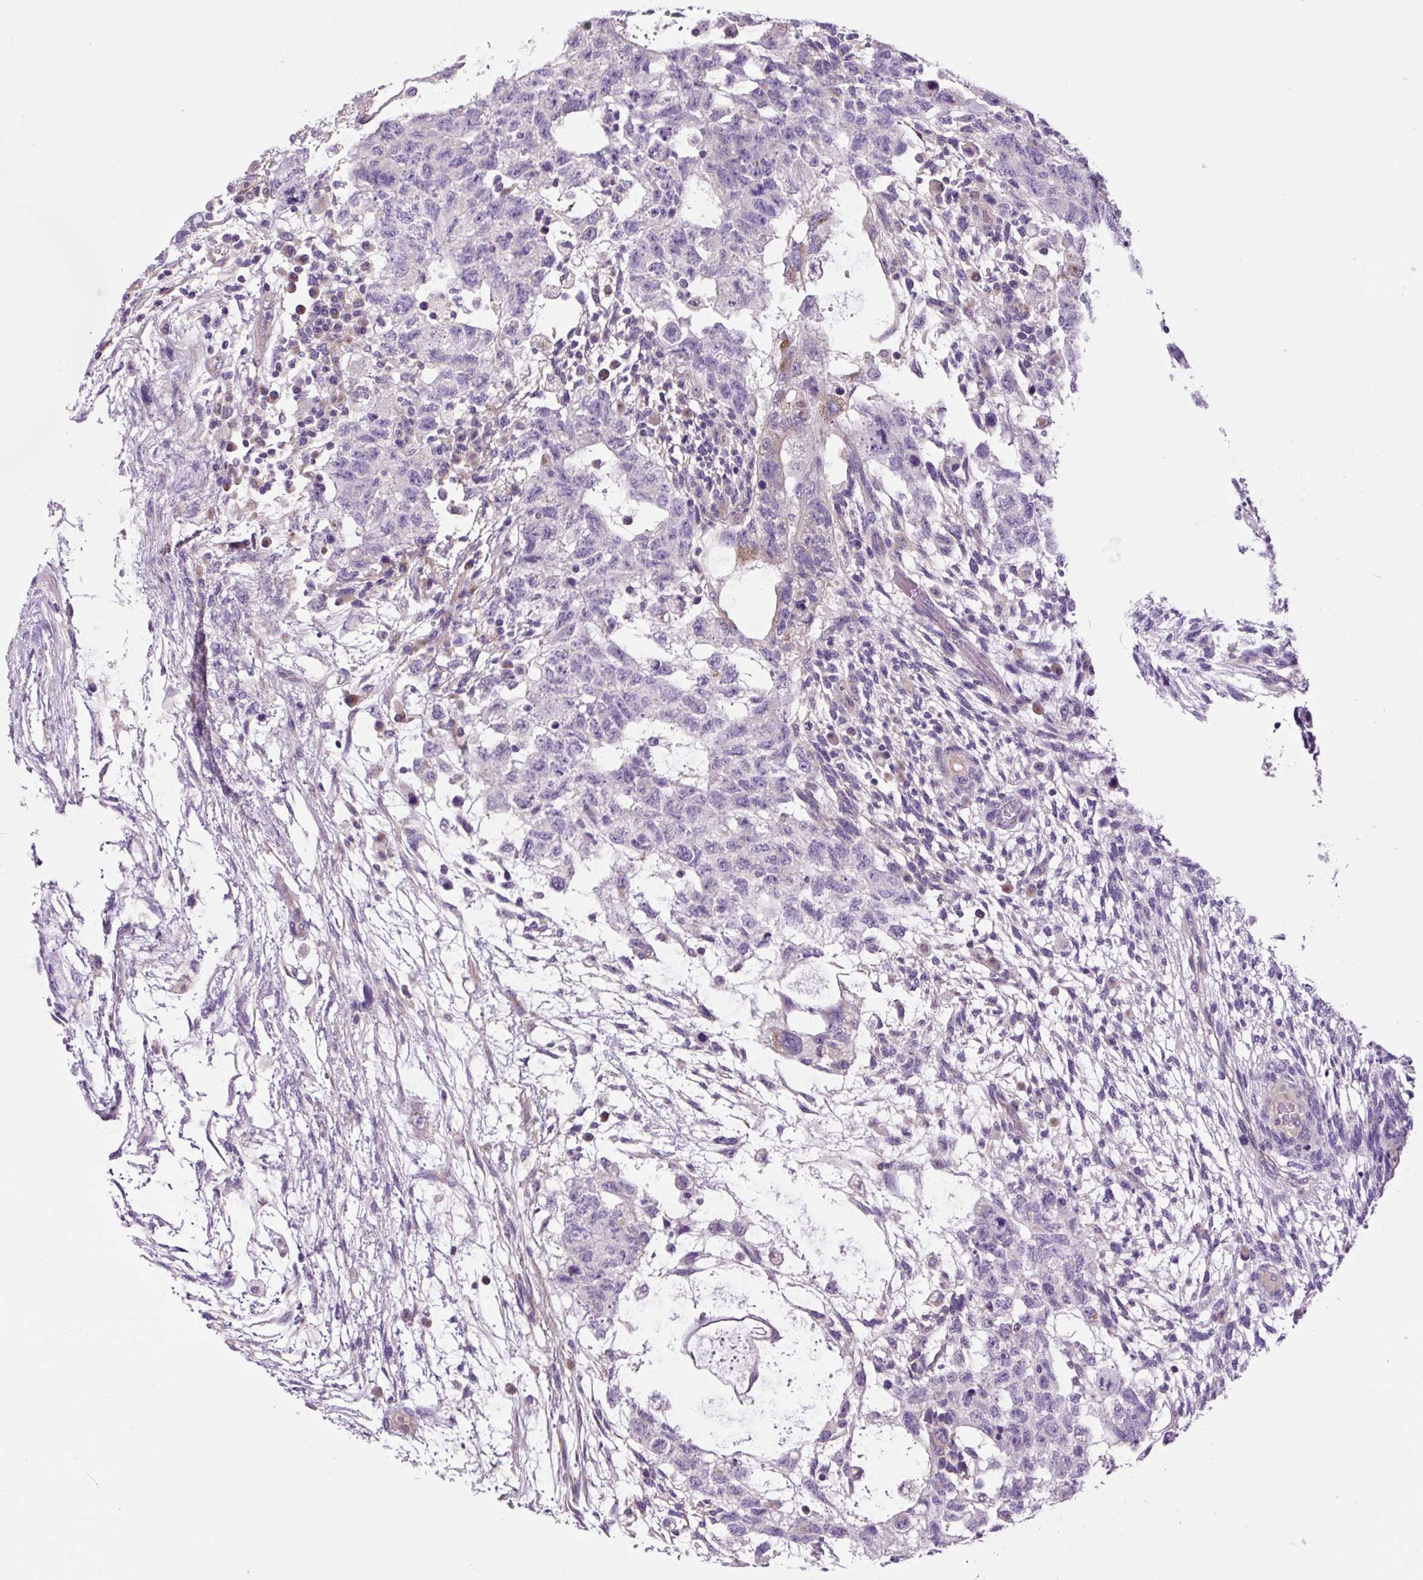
{"staining": {"intensity": "weak", "quantity": "25%-75%", "location": "cytoplasmic/membranous"}, "tissue": "testis cancer", "cell_type": "Tumor cells", "image_type": "cancer", "snomed": [{"axis": "morphology", "description": "Normal tissue, NOS"}, {"axis": "morphology", "description": "Carcinoma, Embryonal, NOS"}, {"axis": "topography", "description": "Testis"}], "caption": "Protein analysis of embryonal carcinoma (testis) tissue exhibits weak cytoplasmic/membranous staining in approximately 25%-75% of tumor cells. (DAB (3,3'-diaminobenzidine) IHC, brown staining for protein, blue staining for nuclei).", "gene": "GORASP1", "patient": {"sex": "male", "age": 36}}